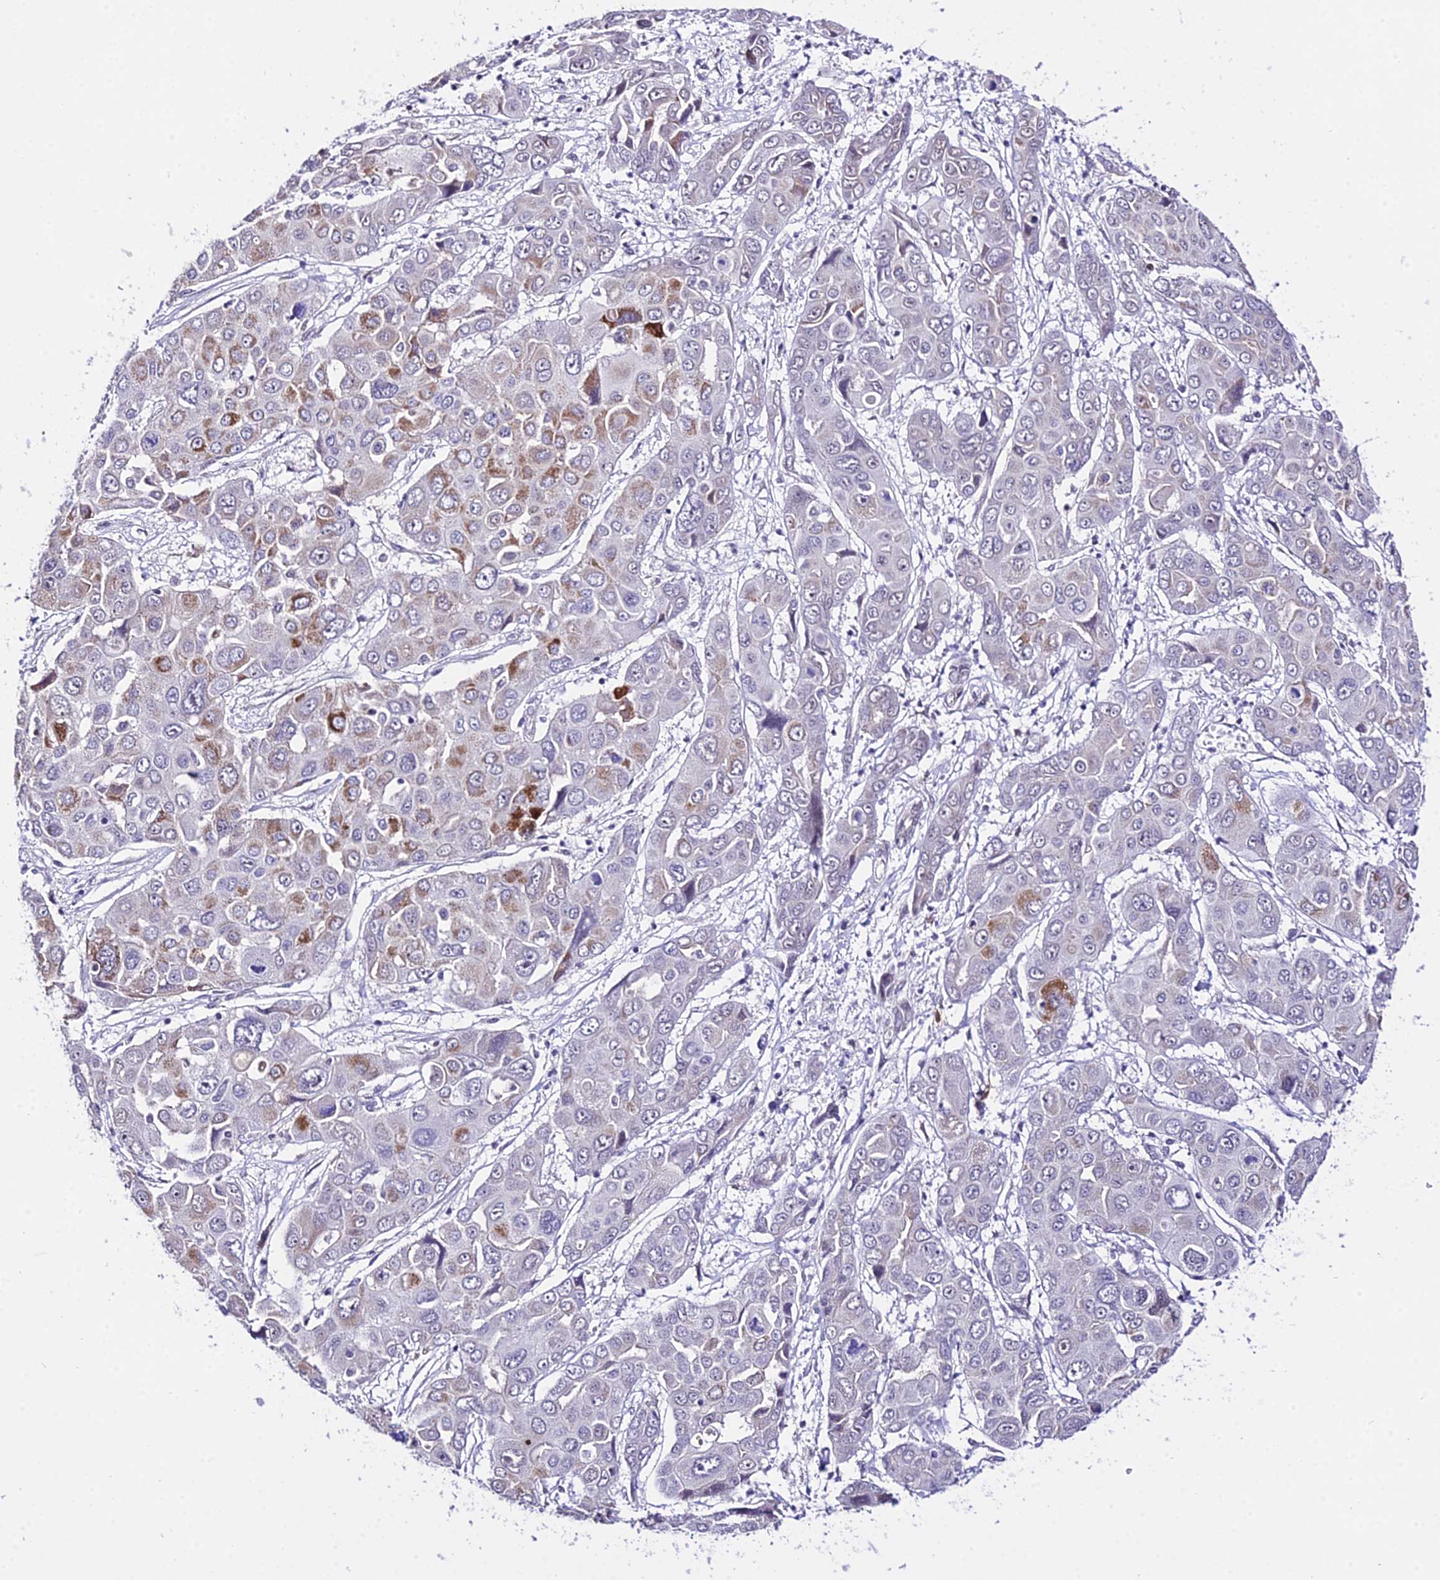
{"staining": {"intensity": "strong", "quantity": "<25%", "location": "cytoplasmic/membranous"}, "tissue": "liver cancer", "cell_type": "Tumor cells", "image_type": "cancer", "snomed": [{"axis": "morphology", "description": "Cholangiocarcinoma"}, {"axis": "topography", "description": "Liver"}], "caption": "Immunohistochemical staining of liver cholangiocarcinoma shows medium levels of strong cytoplasmic/membranous protein positivity in about <25% of tumor cells. The staining is performed using DAB brown chromogen to label protein expression. The nuclei are counter-stained blue using hematoxylin.", "gene": "POLR2I", "patient": {"sex": "male", "age": 67}}